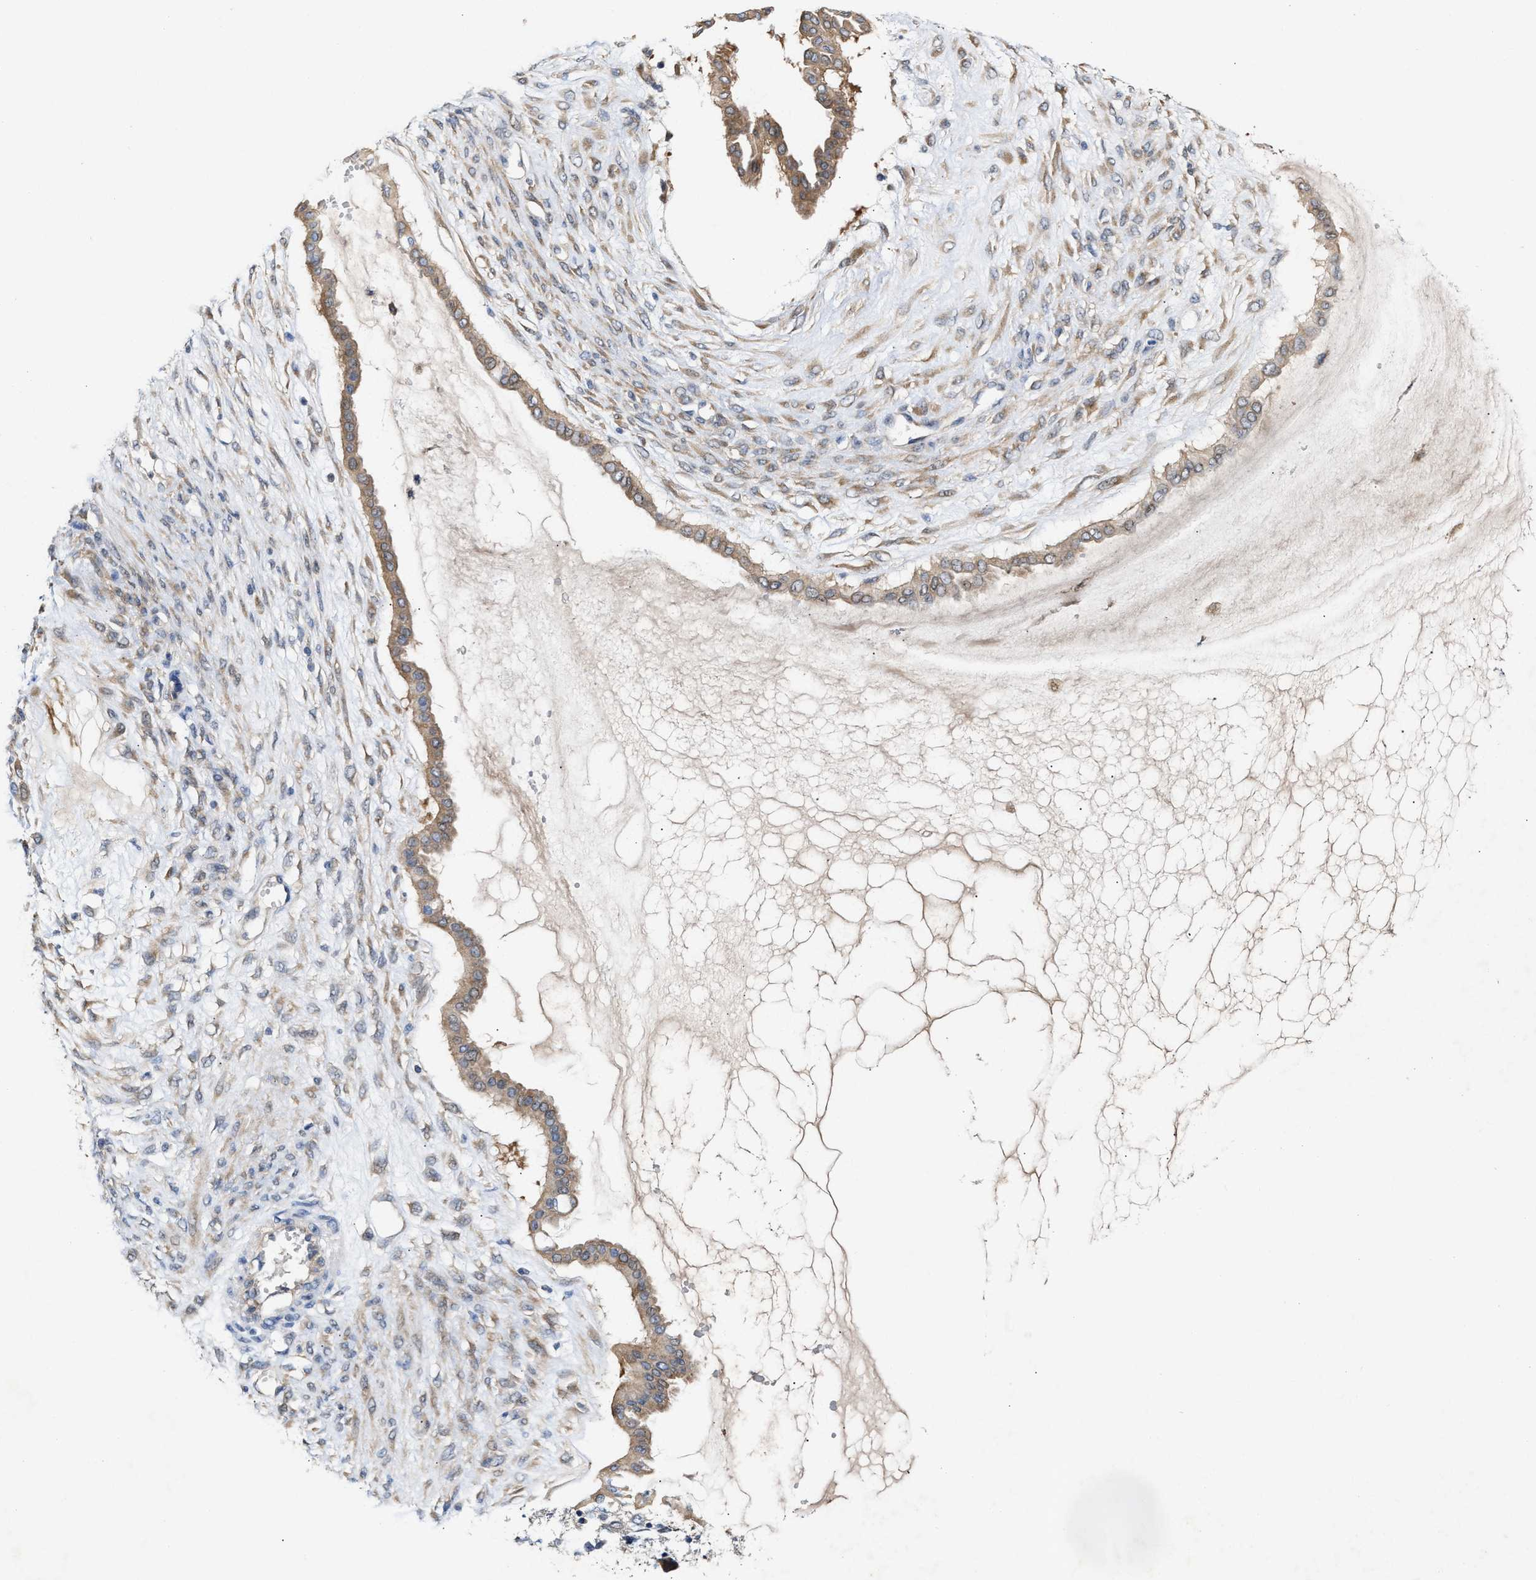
{"staining": {"intensity": "moderate", "quantity": ">75%", "location": "cytoplasmic/membranous"}, "tissue": "ovarian cancer", "cell_type": "Tumor cells", "image_type": "cancer", "snomed": [{"axis": "morphology", "description": "Cystadenocarcinoma, mucinous, NOS"}, {"axis": "topography", "description": "Ovary"}], "caption": "The immunohistochemical stain labels moderate cytoplasmic/membranous expression in tumor cells of mucinous cystadenocarcinoma (ovarian) tissue.", "gene": "BBLN", "patient": {"sex": "female", "age": 73}}